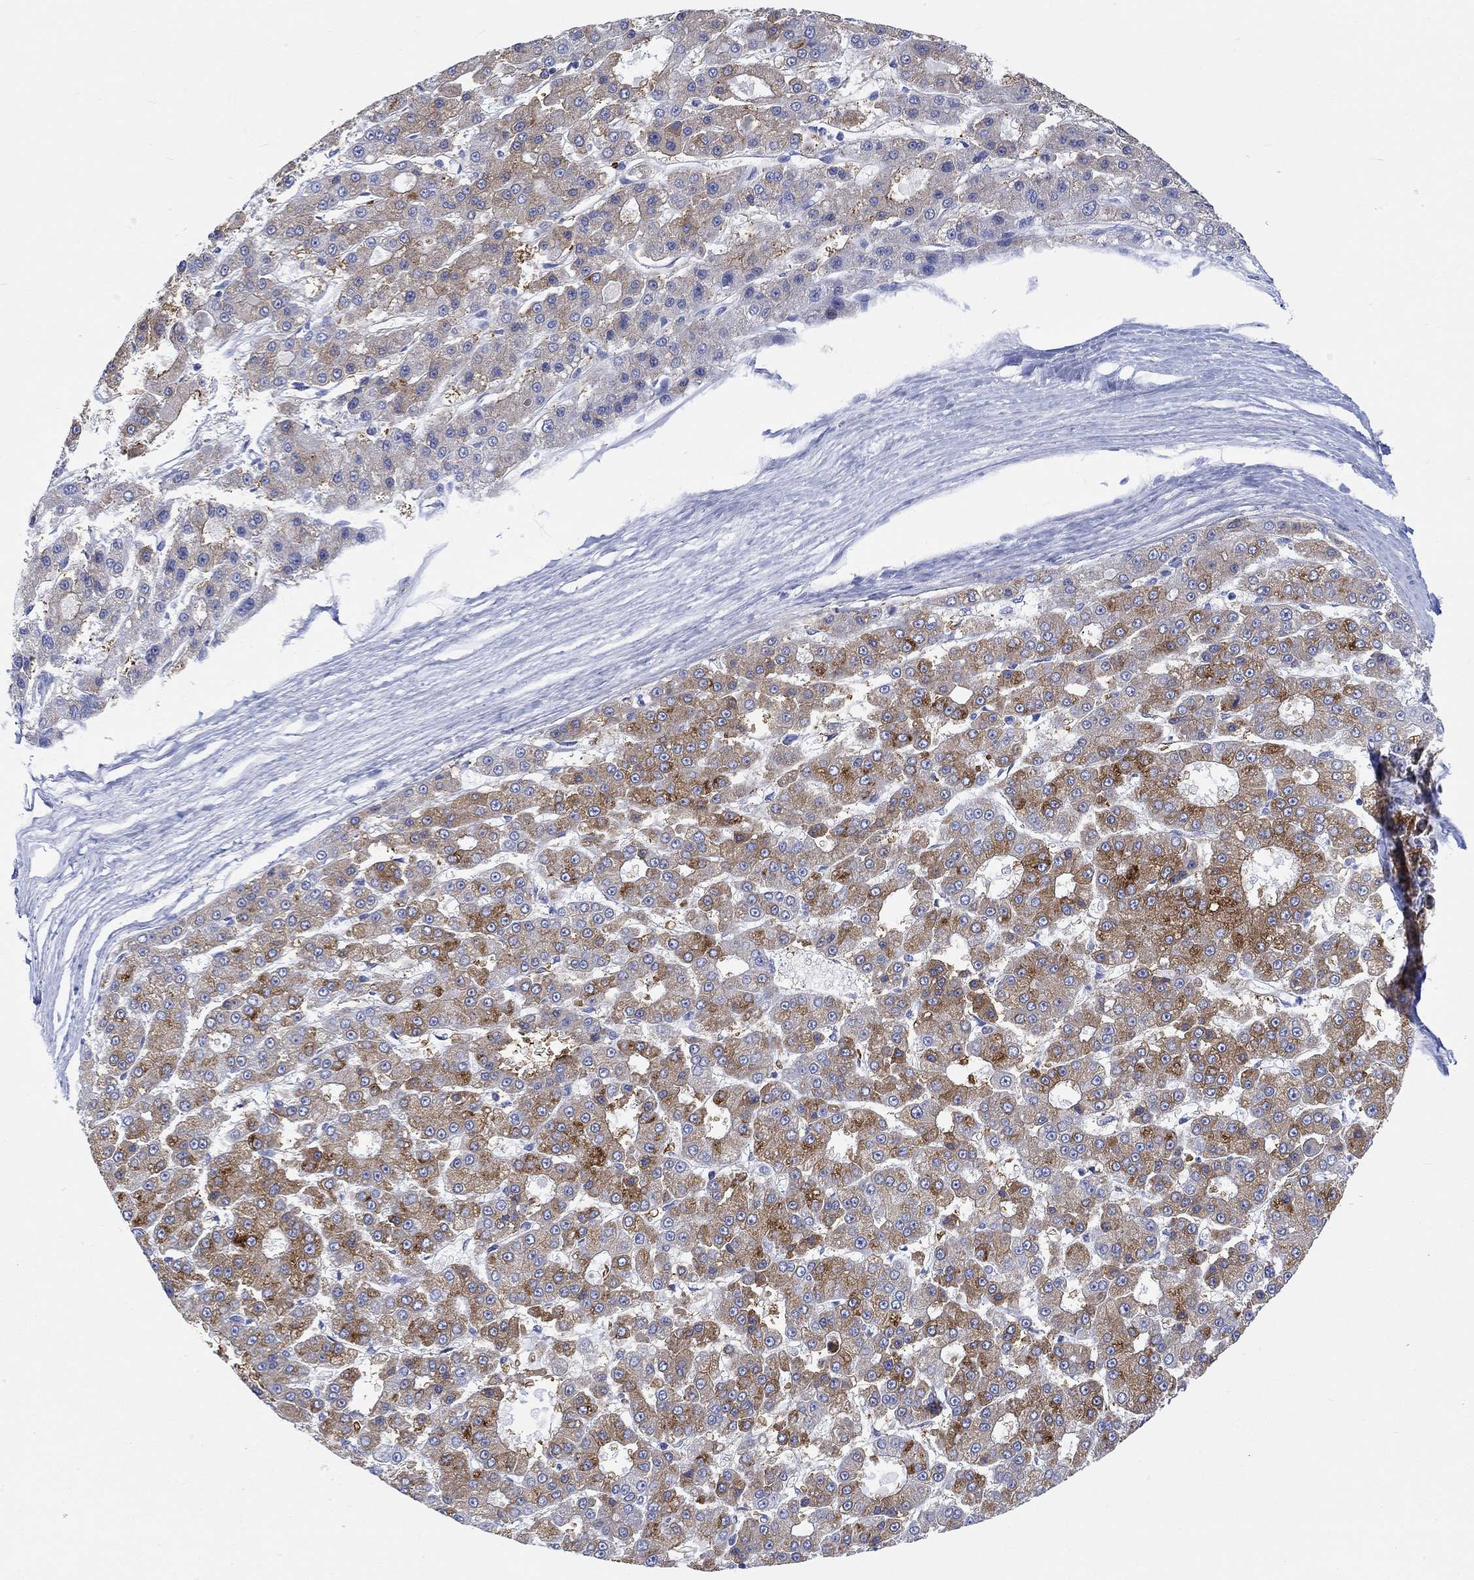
{"staining": {"intensity": "strong", "quantity": "25%-75%", "location": "cytoplasmic/membranous"}, "tissue": "liver cancer", "cell_type": "Tumor cells", "image_type": "cancer", "snomed": [{"axis": "morphology", "description": "Carcinoma, Hepatocellular, NOS"}, {"axis": "topography", "description": "Liver"}], "caption": "IHC micrograph of liver hepatocellular carcinoma stained for a protein (brown), which demonstrates high levels of strong cytoplasmic/membranous expression in about 25%-75% of tumor cells.", "gene": "REEP6", "patient": {"sex": "male", "age": 70}}